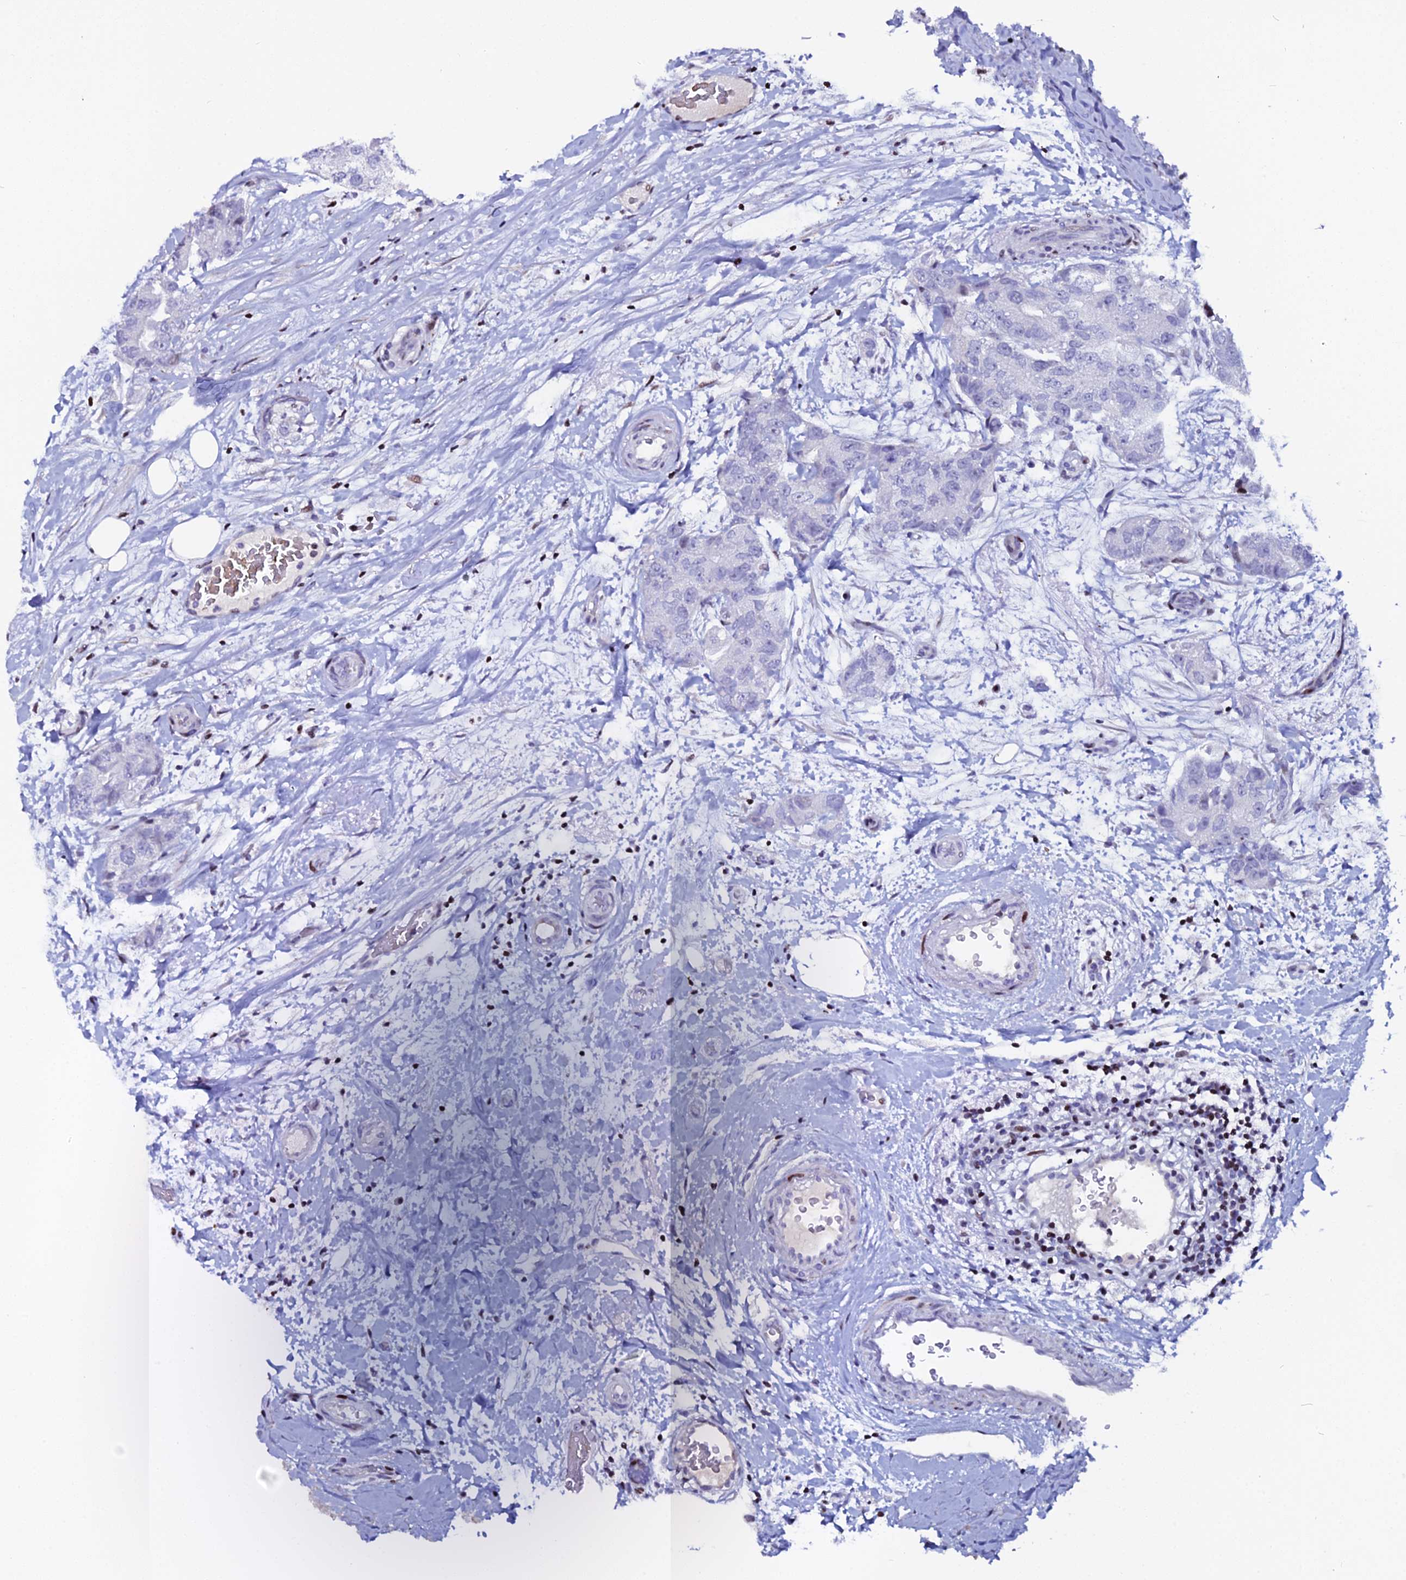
{"staining": {"intensity": "negative", "quantity": "none", "location": "none"}, "tissue": "breast cancer", "cell_type": "Tumor cells", "image_type": "cancer", "snomed": [{"axis": "morphology", "description": "Duct carcinoma"}, {"axis": "topography", "description": "Breast"}], "caption": "Immunohistochemical staining of human invasive ductal carcinoma (breast) exhibits no significant positivity in tumor cells.", "gene": "MYNN", "patient": {"sex": "female", "age": 62}}